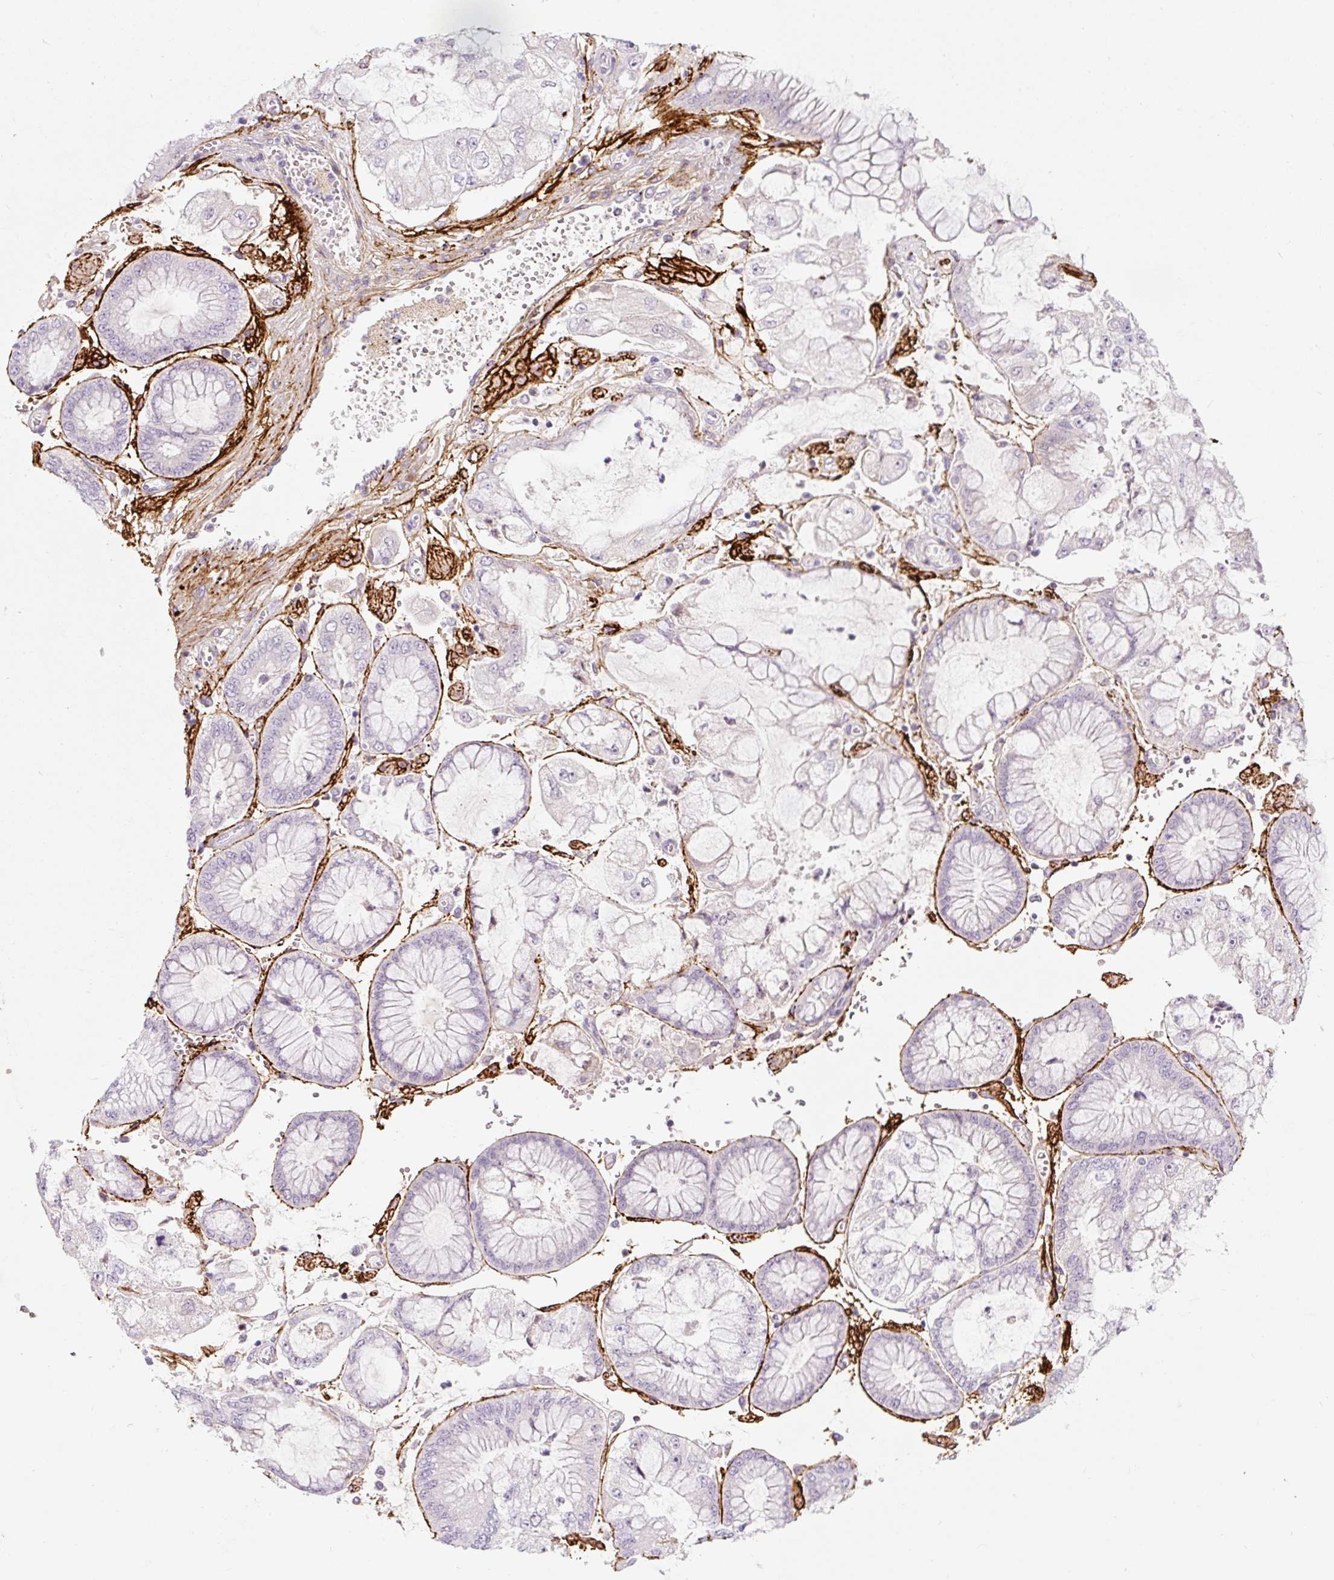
{"staining": {"intensity": "negative", "quantity": "none", "location": "none"}, "tissue": "stomach cancer", "cell_type": "Tumor cells", "image_type": "cancer", "snomed": [{"axis": "morphology", "description": "Adenocarcinoma, NOS"}, {"axis": "topography", "description": "Stomach"}], "caption": "Tumor cells show no significant staining in stomach cancer.", "gene": "FBN1", "patient": {"sex": "male", "age": 76}}